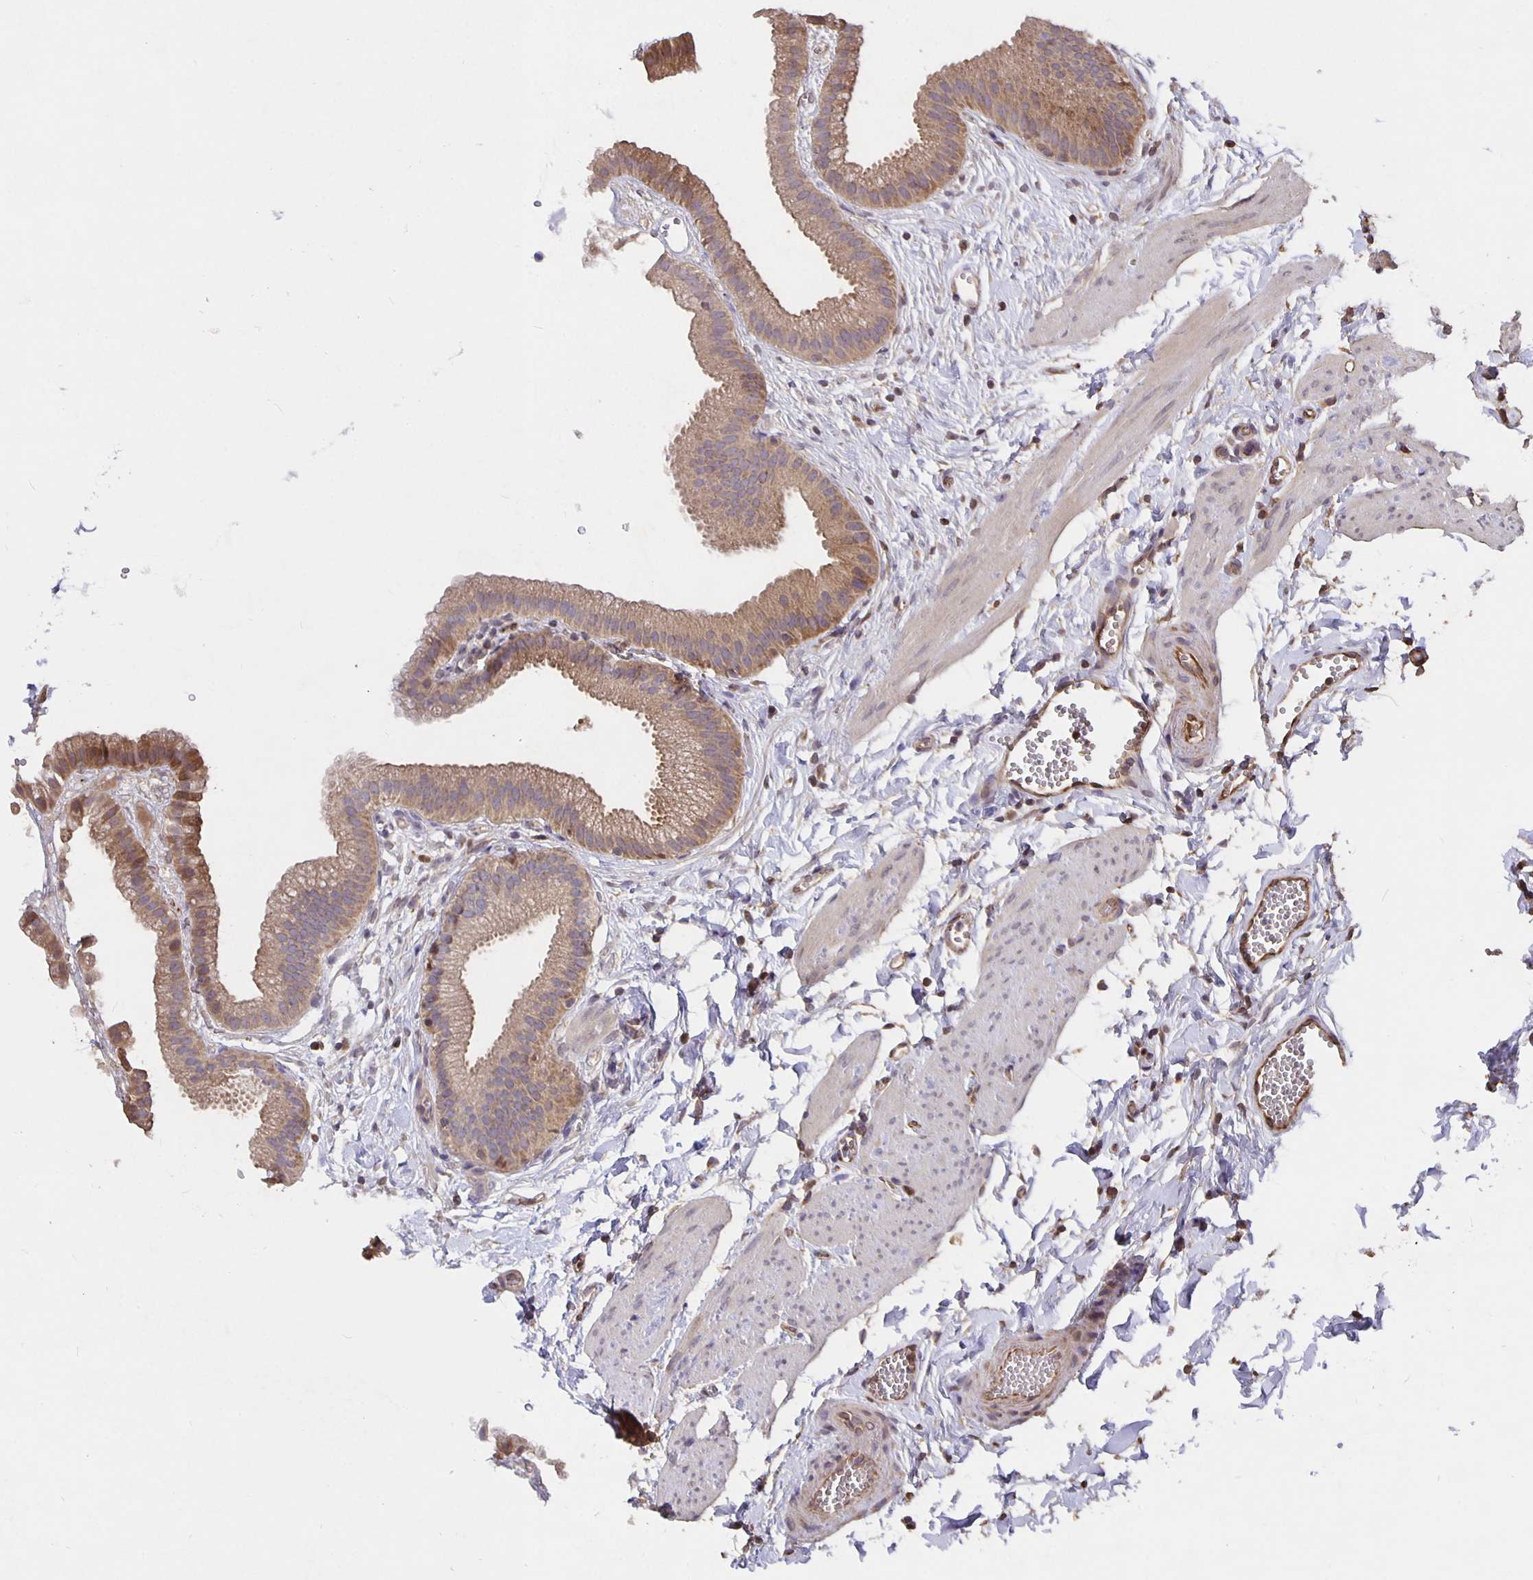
{"staining": {"intensity": "weak", "quantity": ">75%", "location": "cytoplasmic/membranous"}, "tissue": "gallbladder", "cell_type": "Glandular cells", "image_type": "normal", "snomed": [{"axis": "morphology", "description": "Normal tissue, NOS"}, {"axis": "topography", "description": "Gallbladder"}], "caption": "This histopathology image displays immunohistochemistry (IHC) staining of unremarkable human gallbladder, with low weak cytoplasmic/membranous positivity in about >75% of glandular cells.", "gene": "NOG", "patient": {"sex": "female", "age": 63}}